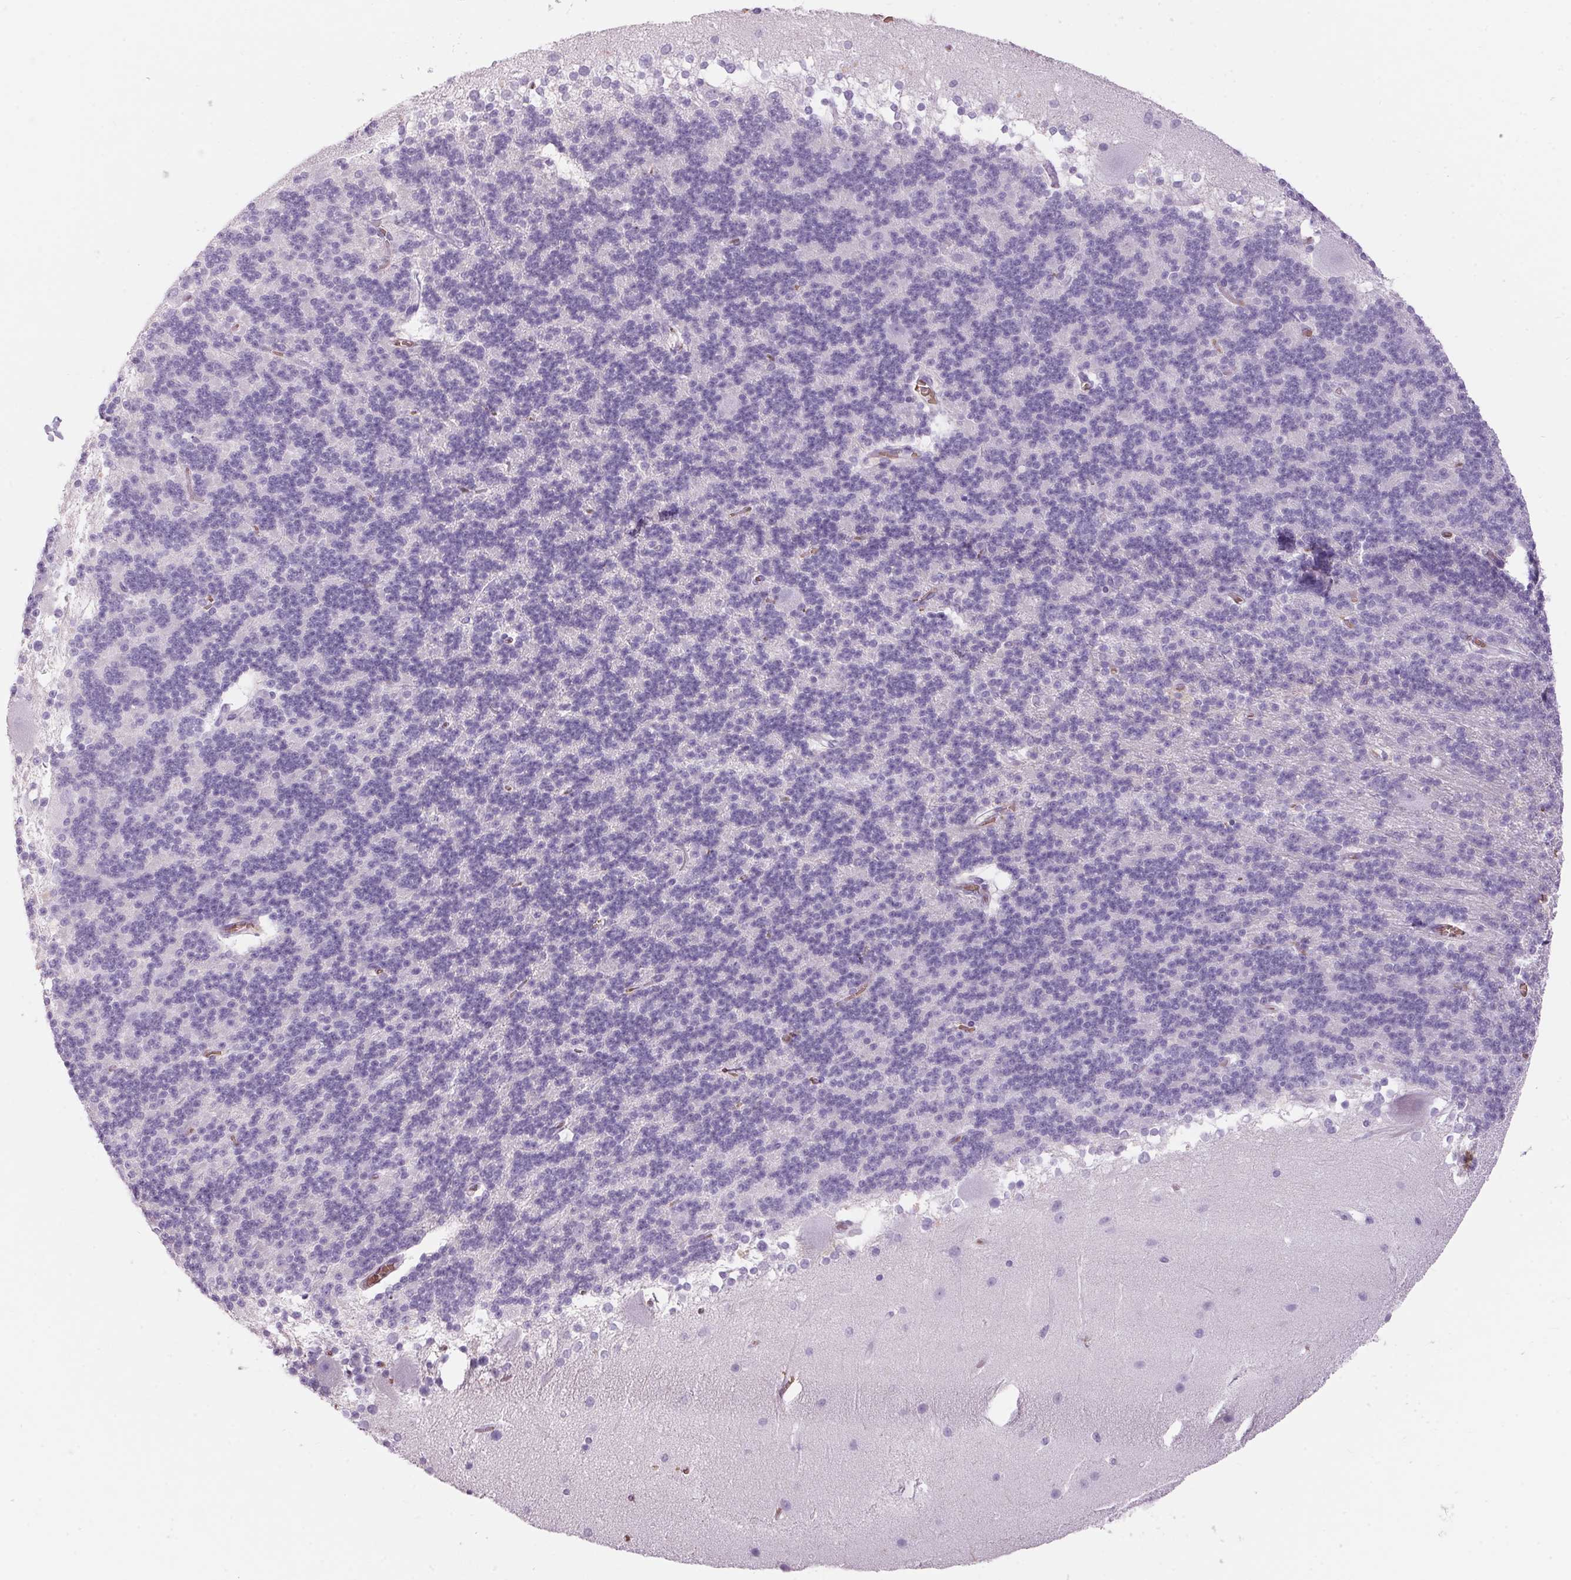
{"staining": {"intensity": "negative", "quantity": "none", "location": "none"}, "tissue": "cerebellum", "cell_type": "Cells in granular layer", "image_type": "normal", "snomed": [{"axis": "morphology", "description": "Normal tissue, NOS"}, {"axis": "topography", "description": "Cerebellum"}], "caption": "This is a photomicrograph of immunohistochemistry (IHC) staining of benign cerebellum, which shows no expression in cells in granular layer.", "gene": "HBQ1", "patient": {"sex": "female", "age": 19}}